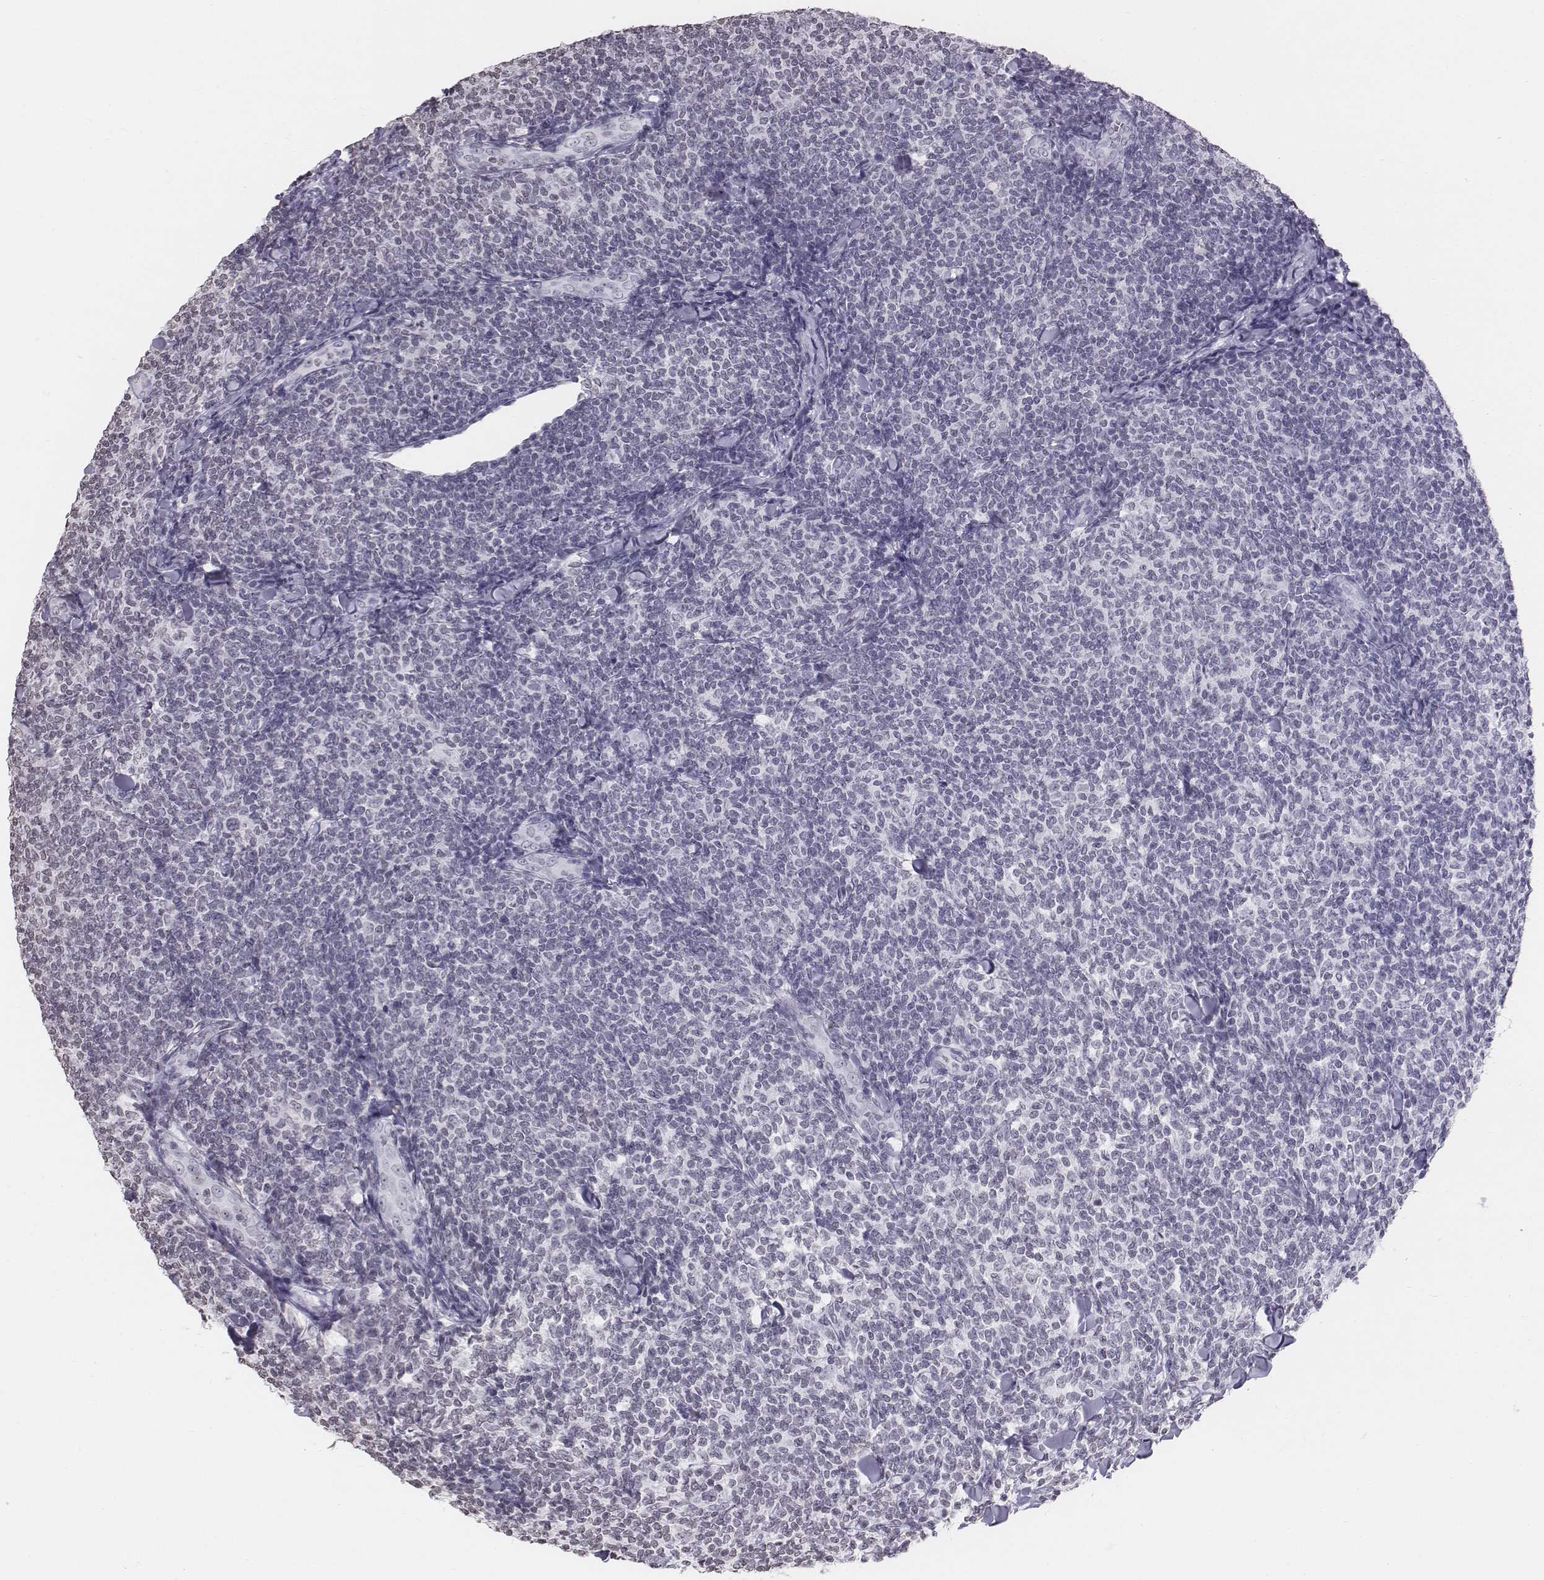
{"staining": {"intensity": "negative", "quantity": "none", "location": "none"}, "tissue": "lymphoma", "cell_type": "Tumor cells", "image_type": "cancer", "snomed": [{"axis": "morphology", "description": "Malignant lymphoma, non-Hodgkin's type, Low grade"}, {"axis": "topography", "description": "Lymph node"}], "caption": "Immunohistochemistry of human lymphoma reveals no expression in tumor cells.", "gene": "BARHL1", "patient": {"sex": "female", "age": 56}}